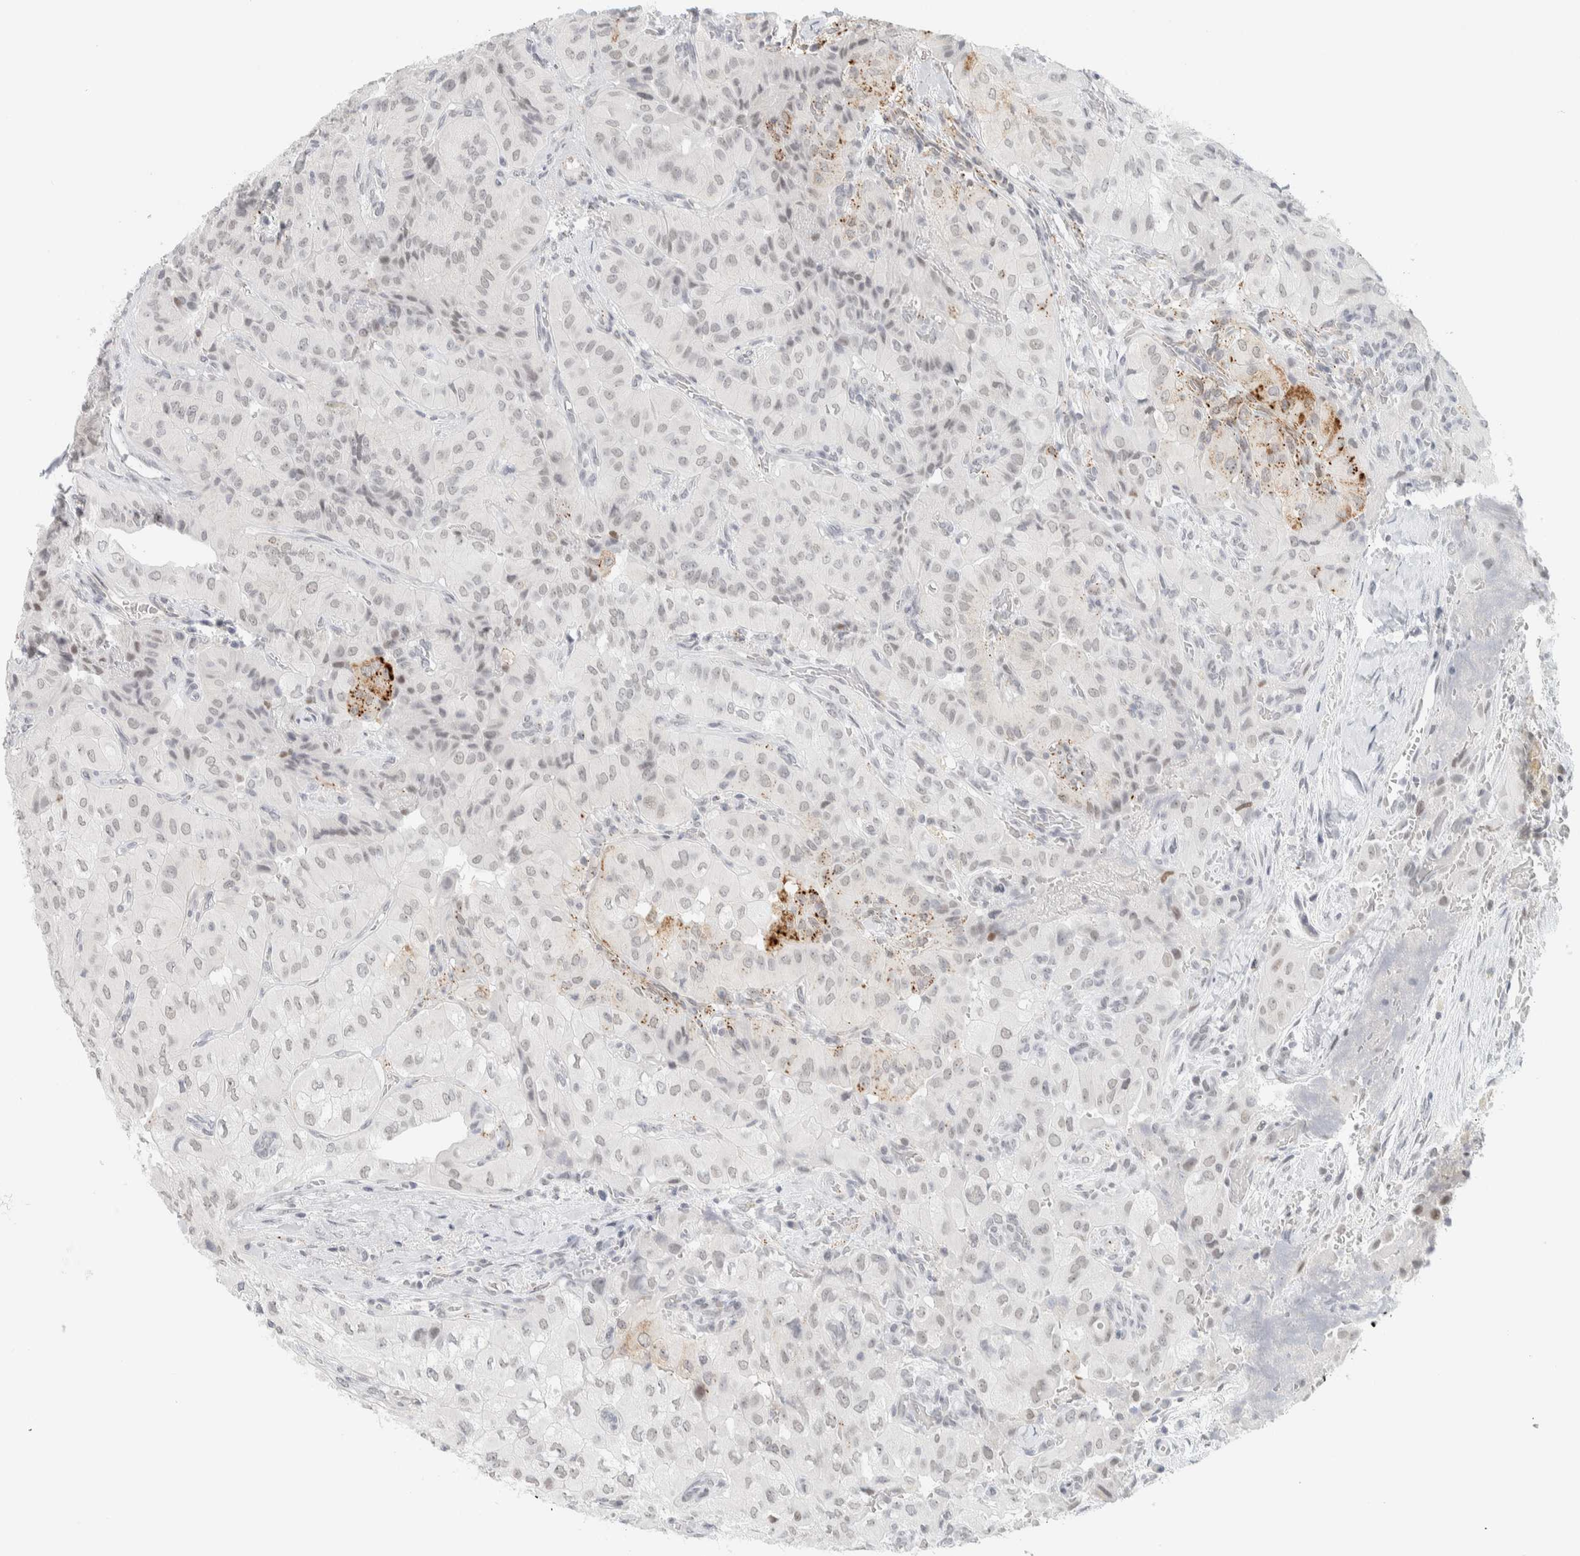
{"staining": {"intensity": "weak", "quantity": "<25%", "location": "cytoplasmic/membranous"}, "tissue": "thyroid cancer", "cell_type": "Tumor cells", "image_type": "cancer", "snomed": [{"axis": "morphology", "description": "Papillary adenocarcinoma, NOS"}, {"axis": "topography", "description": "Thyroid gland"}], "caption": "Immunohistochemistry (IHC) micrograph of neoplastic tissue: human thyroid cancer stained with DAB exhibits no significant protein expression in tumor cells.", "gene": "CDH17", "patient": {"sex": "female", "age": 59}}